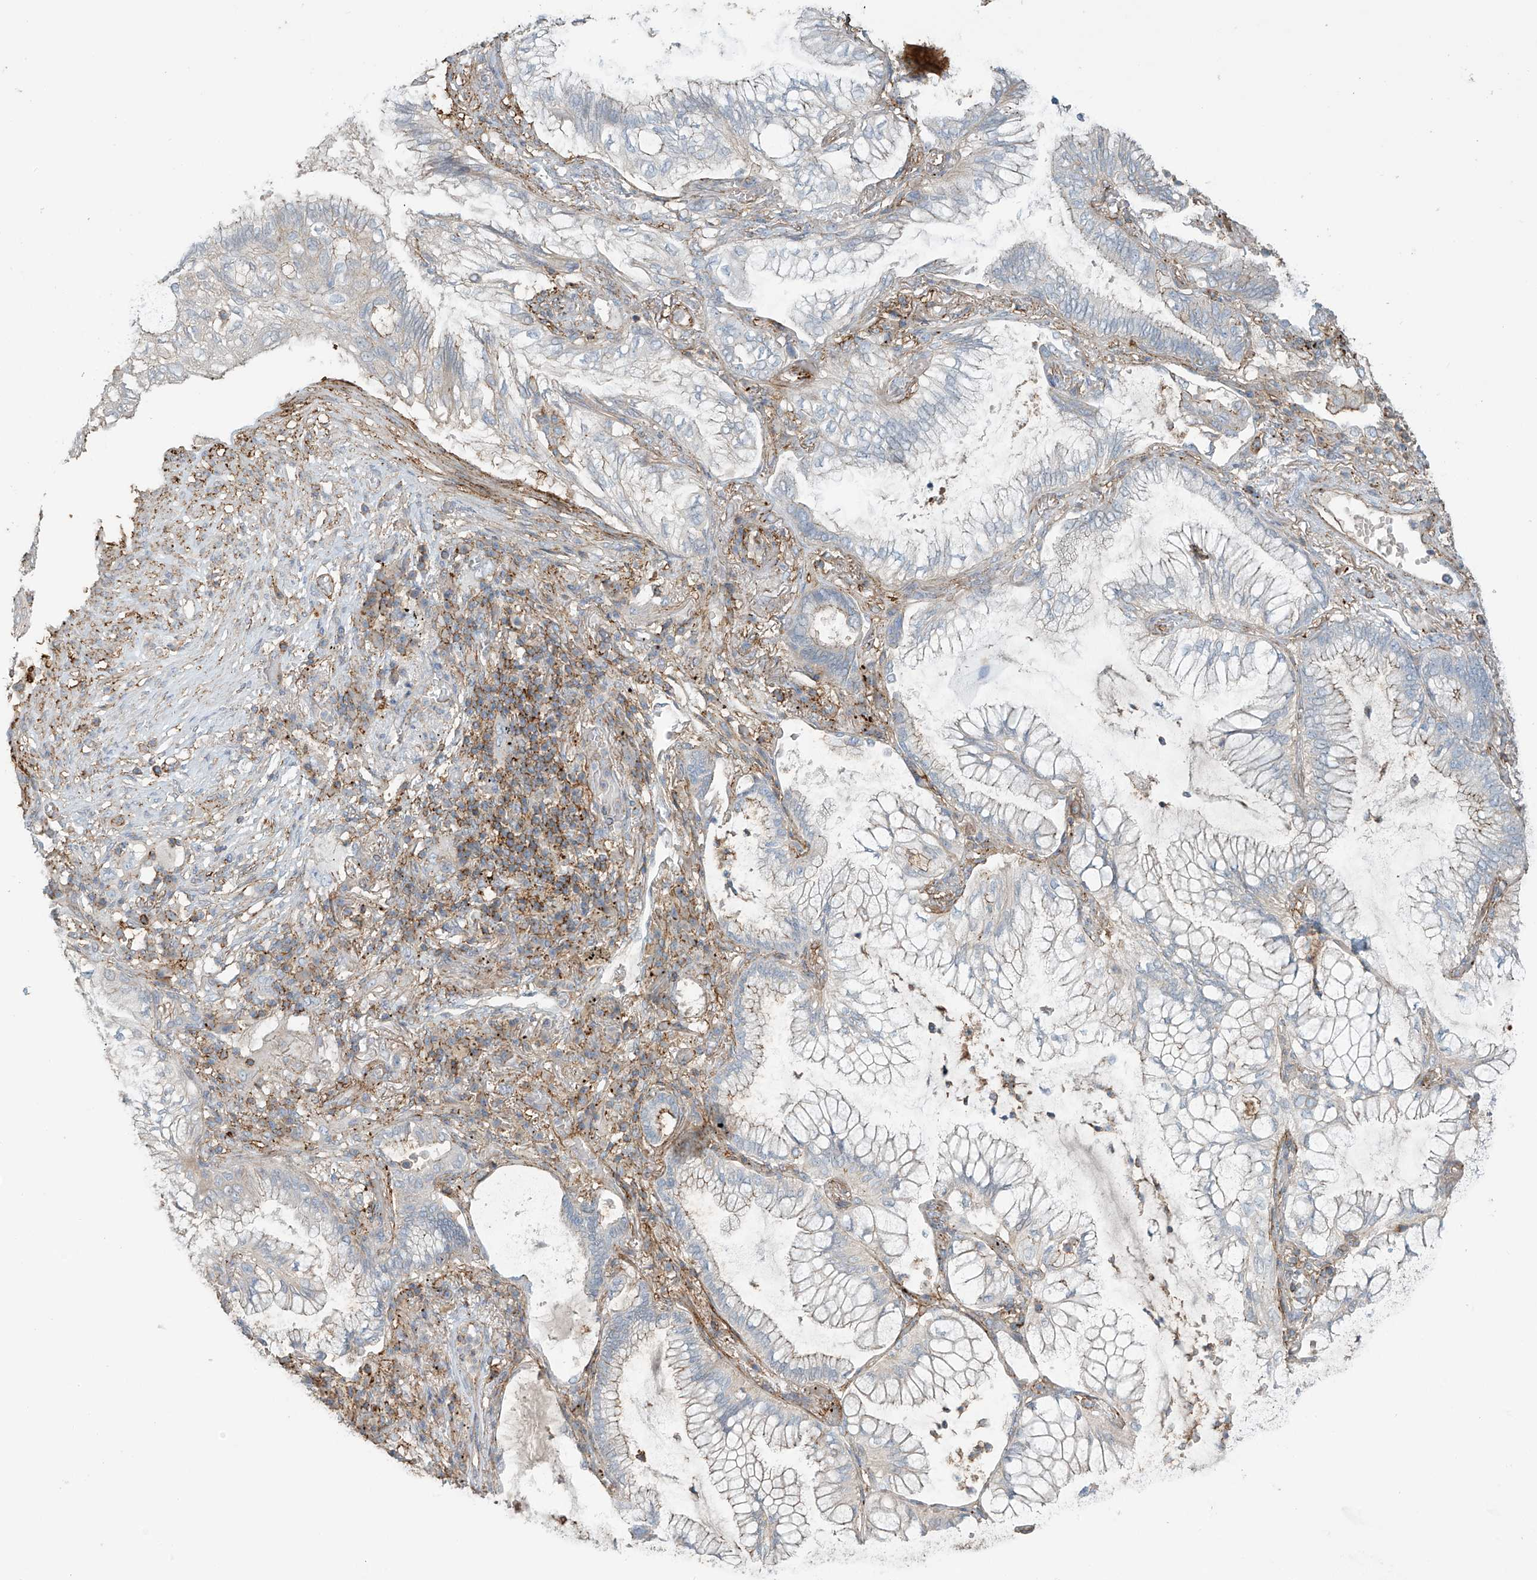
{"staining": {"intensity": "negative", "quantity": "none", "location": "none"}, "tissue": "lung cancer", "cell_type": "Tumor cells", "image_type": "cancer", "snomed": [{"axis": "morphology", "description": "Adenocarcinoma, NOS"}, {"axis": "topography", "description": "Lung"}], "caption": "IHC histopathology image of lung cancer stained for a protein (brown), which exhibits no staining in tumor cells.", "gene": "SLC9A2", "patient": {"sex": "female", "age": 70}}